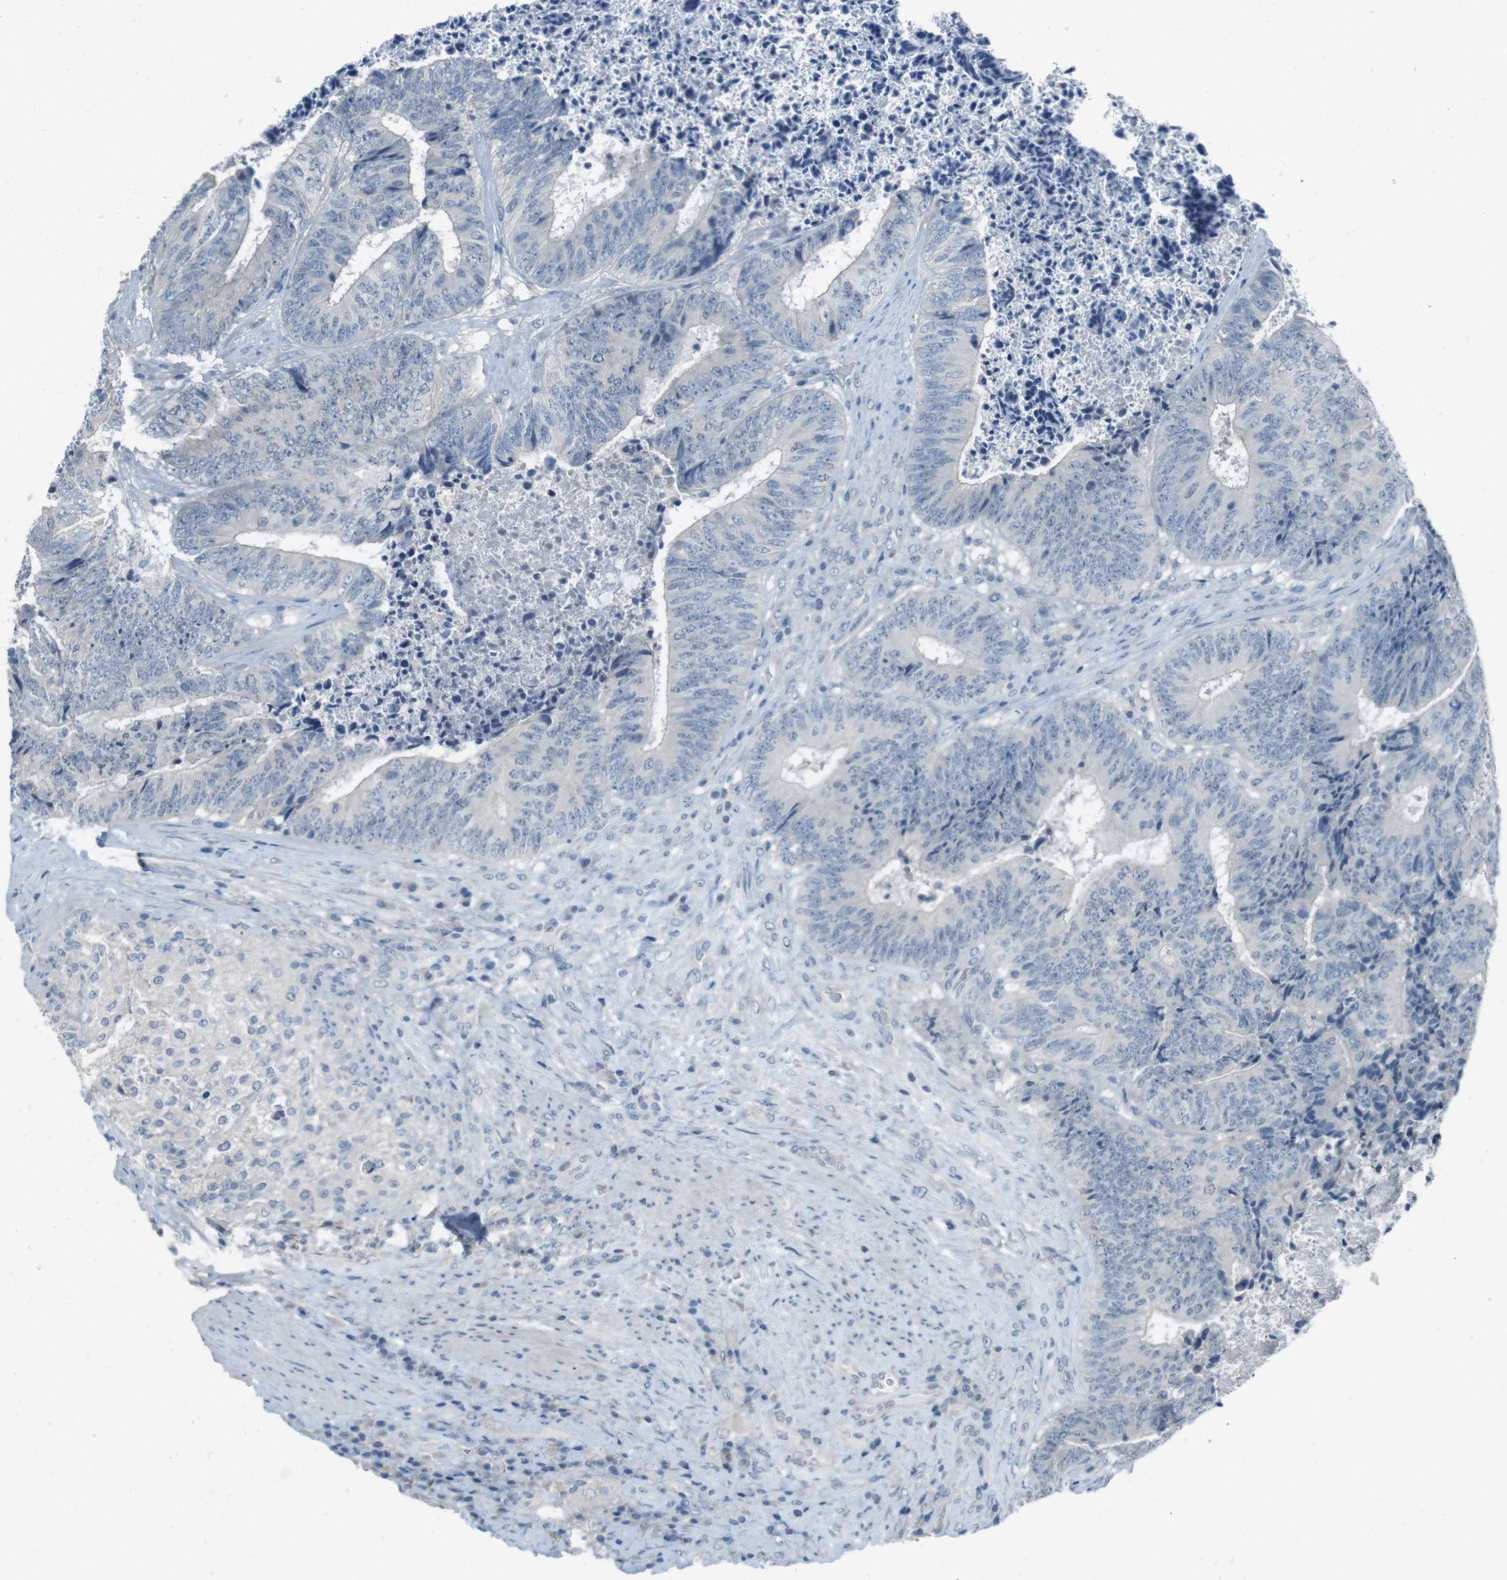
{"staining": {"intensity": "weak", "quantity": "<25%", "location": "cytoplasmic/membranous"}, "tissue": "colorectal cancer", "cell_type": "Tumor cells", "image_type": "cancer", "snomed": [{"axis": "morphology", "description": "Adenocarcinoma, NOS"}, {"axis": "topography", "description": "Rectum"}], "caption": "Tumor cells show no significant staining in colorectal cancer (adenocarcinoma).", "gene": "ENTPD7", "patient": {"sex": "male", "age": 72}}